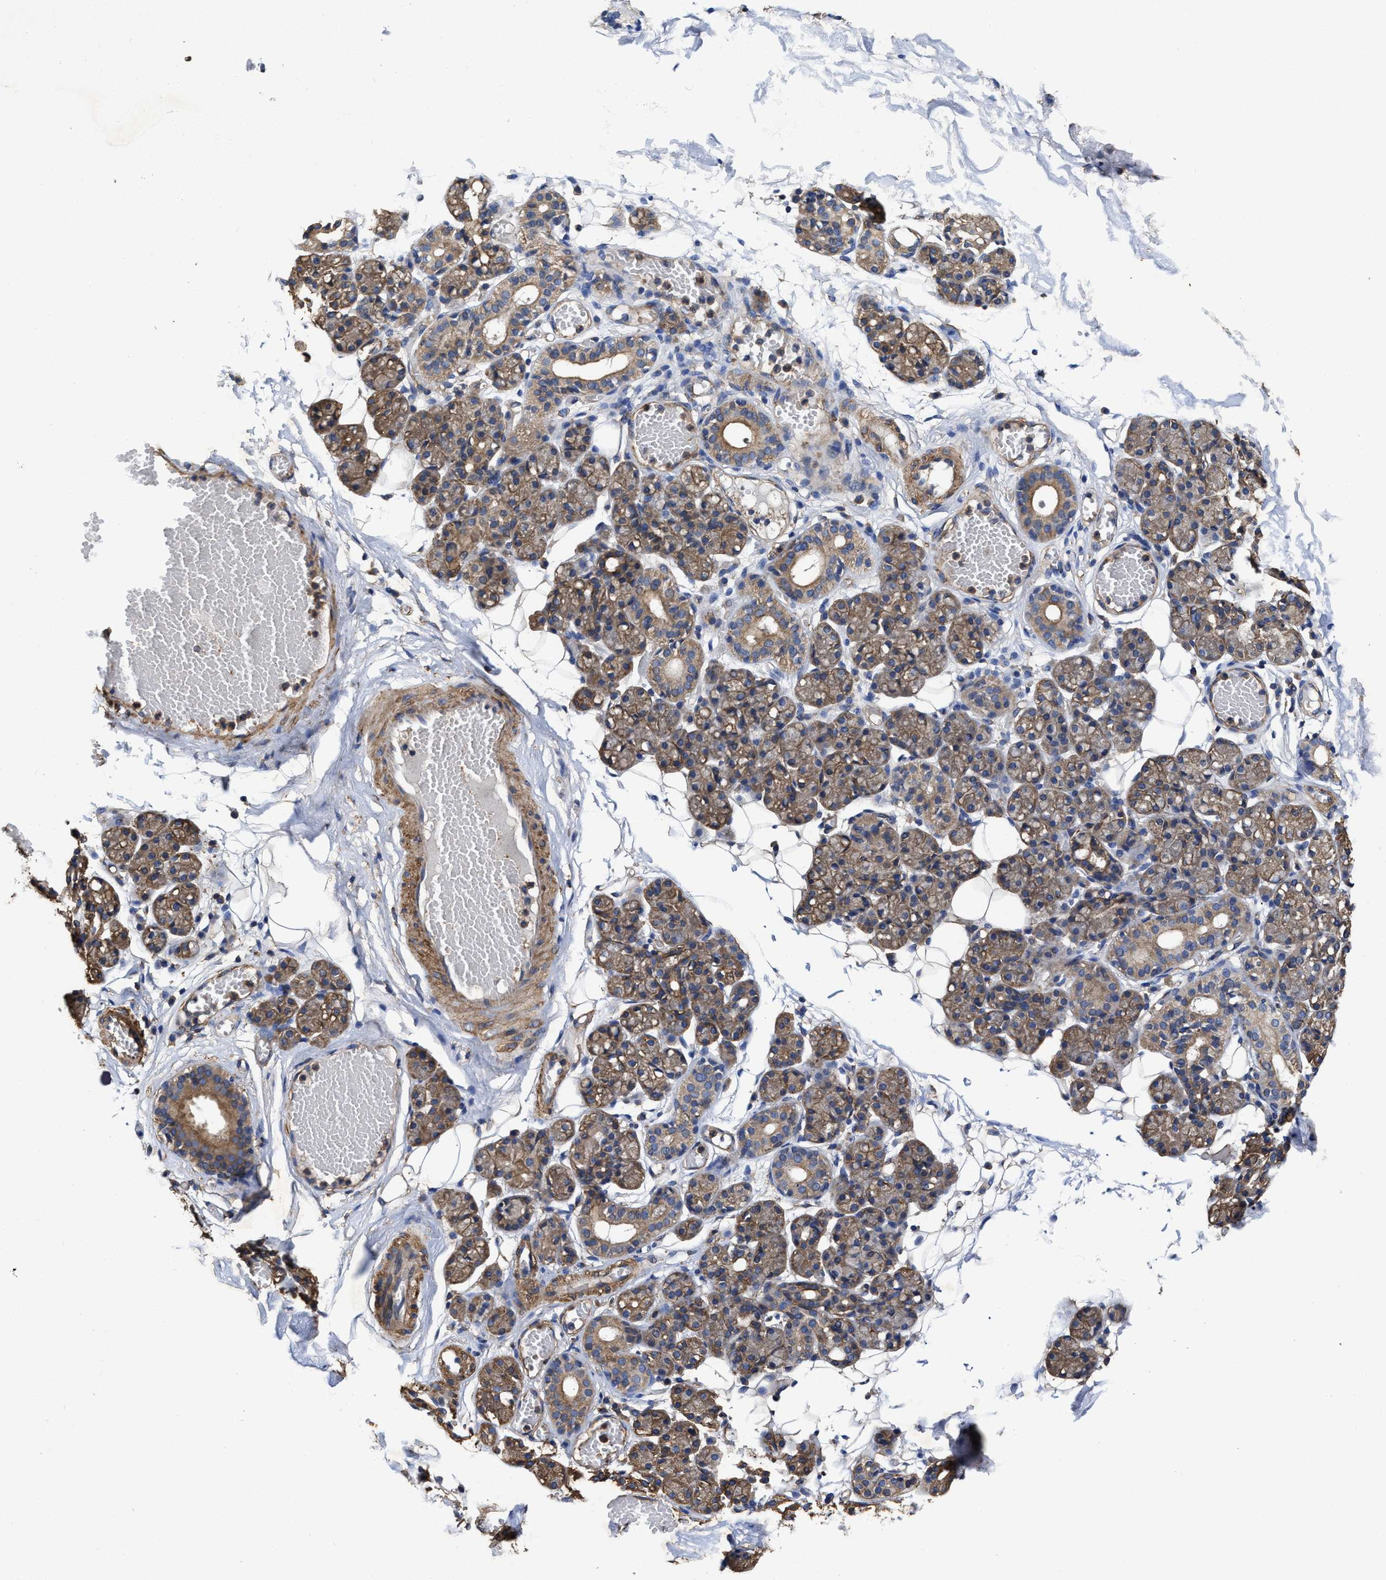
{"staining": {"intensity": "moderate", "quantity": "25%-75%", "location": "cytoplasmic/membranous"}, "tissue": "salivary gland", "cell_type": "Glandular cells", "image_type": "normal", "snomed": [{"axis": "morphology", "description": "Normal tissue, NOS"}, {"axis": "topography", "description": "Salivary gland"}], "caption": "Immunohistochemistry (IHC) of unremarkable salivary gland demonstrates medium levels of moderate cytoplasmic/membranous staining in about 25%-75% of glandular cells. Using DAB (brown) and hematoxylin (blue) stains, captured at high magnification using brightfield microscopy.", "gene": "SFXN4", "patient": {"sex": "male", "age": 63}}